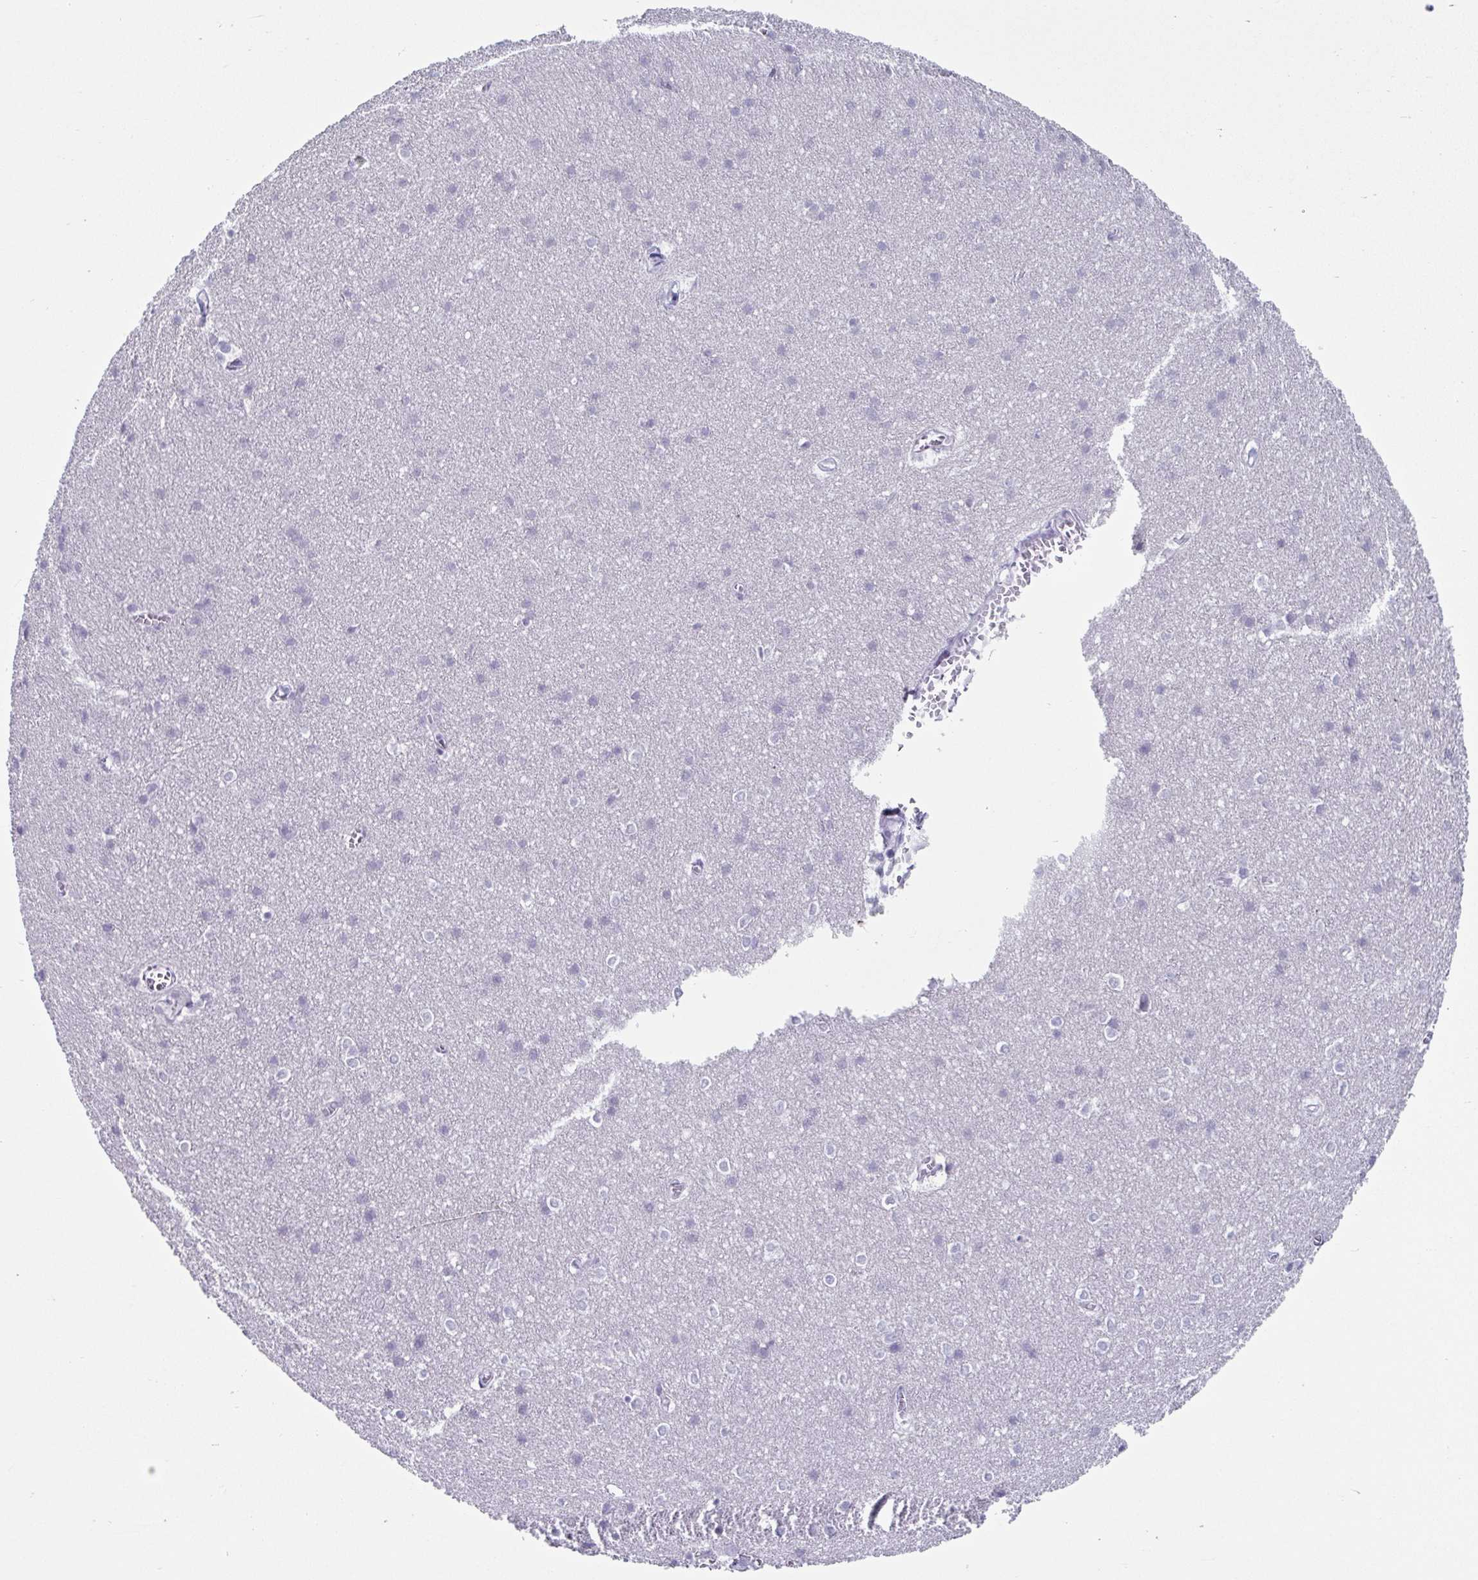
{"staining": {"intensity": "negative", "quantity": "none", "location": "none"}, "tissue": "cerebral cortex", "cell_type": "Endothelial cells", "image_type": "normal", "snomed": [{"axis": "morphology", "description": "Normal tissue, NOS"}, {"axis": "topography", "description": "Cerebral cortex"}], "caption": "Immunohistochemistry (IHC) micrograph of normal cerebral cortex: human cerebral cortex stained with DAB (3,3'-diaminobenzidine) shows no significant protein staining in endothelial cells.", "gene": "VSIG10L", "patient": {"sex": "male", "age": 37}}